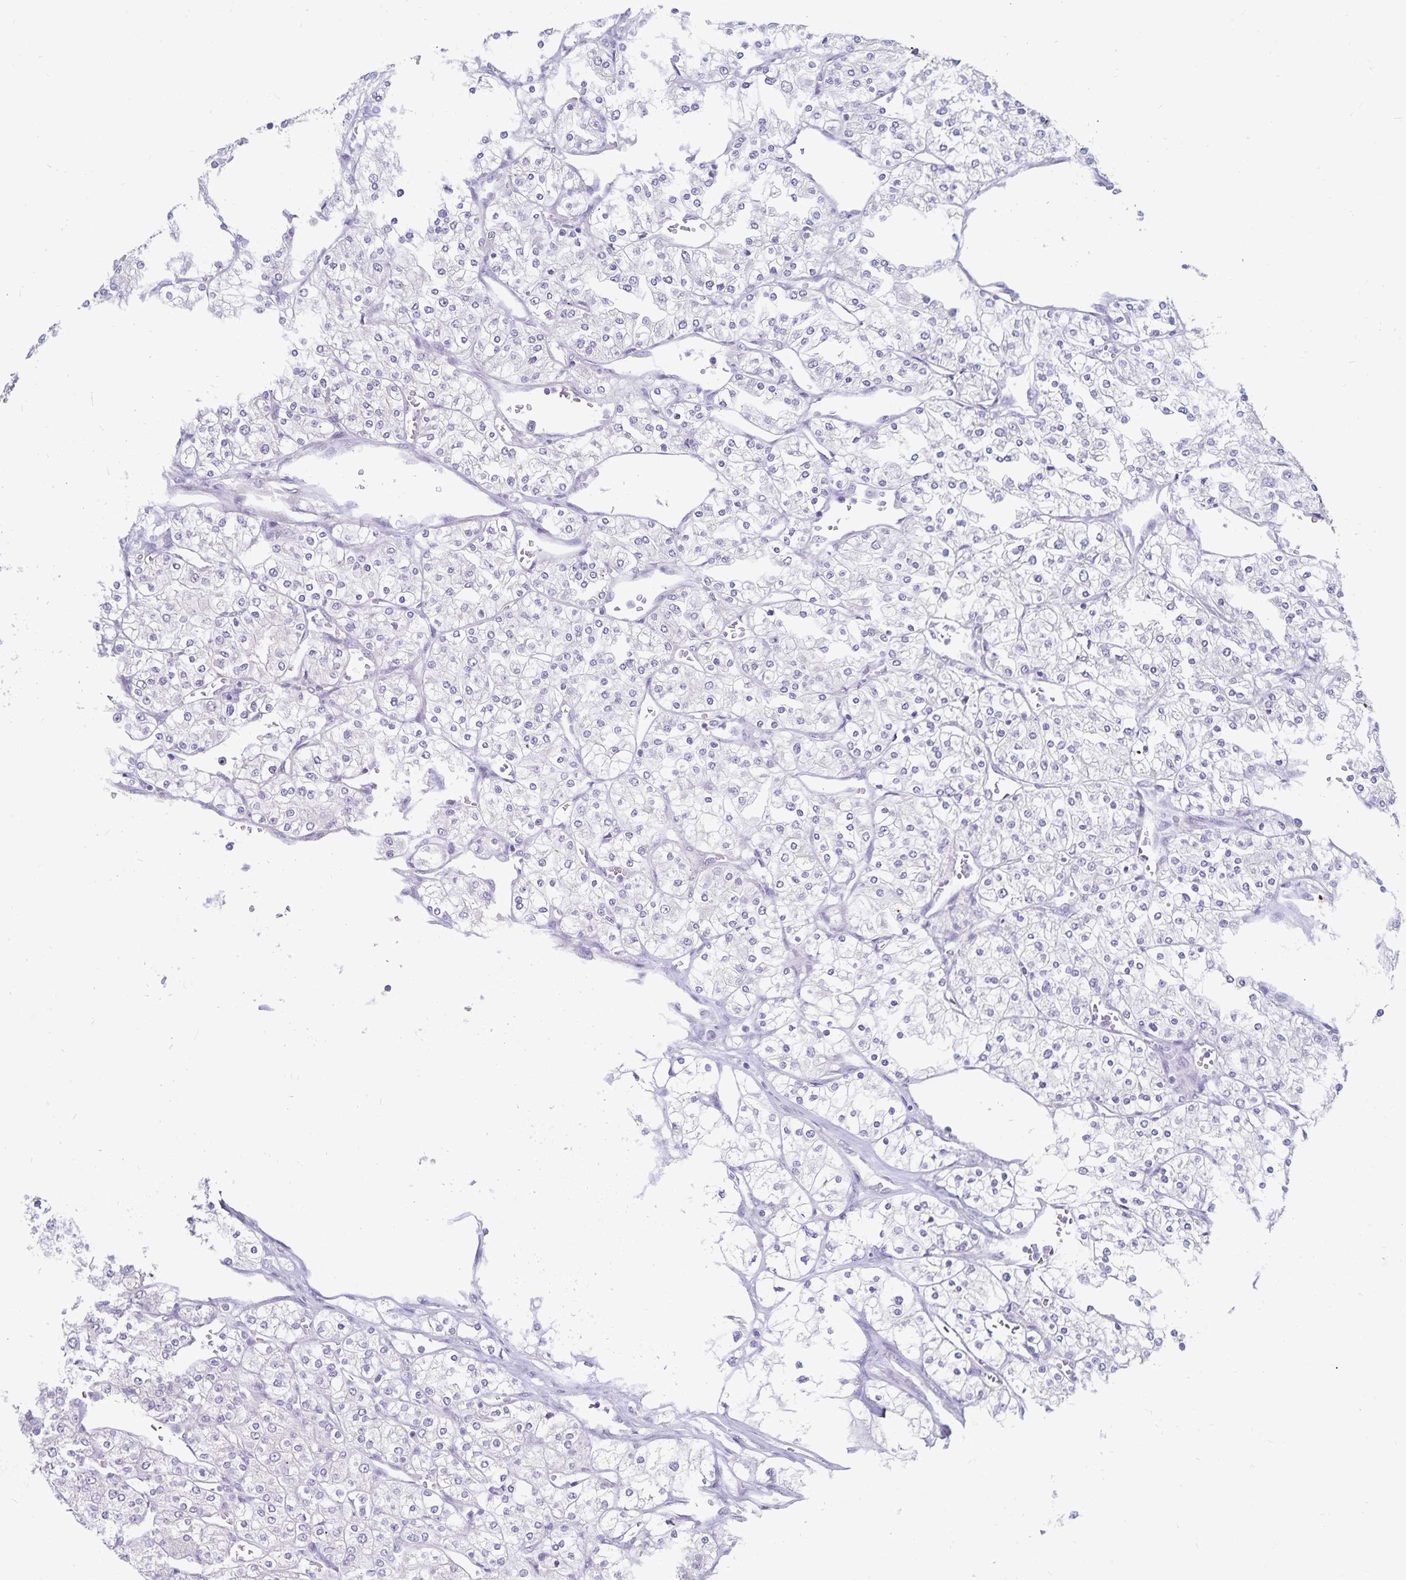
{"staining": {"intensity": "negative", "quantity": "none", "location": "none"}, "tissue": "renal cancer", "cell_type": "Tumor cells", "image_type": "cancer", "snomed": [{"axis": "morphology", "description": "Adenocarcinoma, NOS"}, {"axis": "topography", "description": "Kidney"}], "caption": "Tumor cells are negative for protein expression in human renal cancer.", "gene": "CDKN2B", "patient": {"sex": "male", "age": 80}}